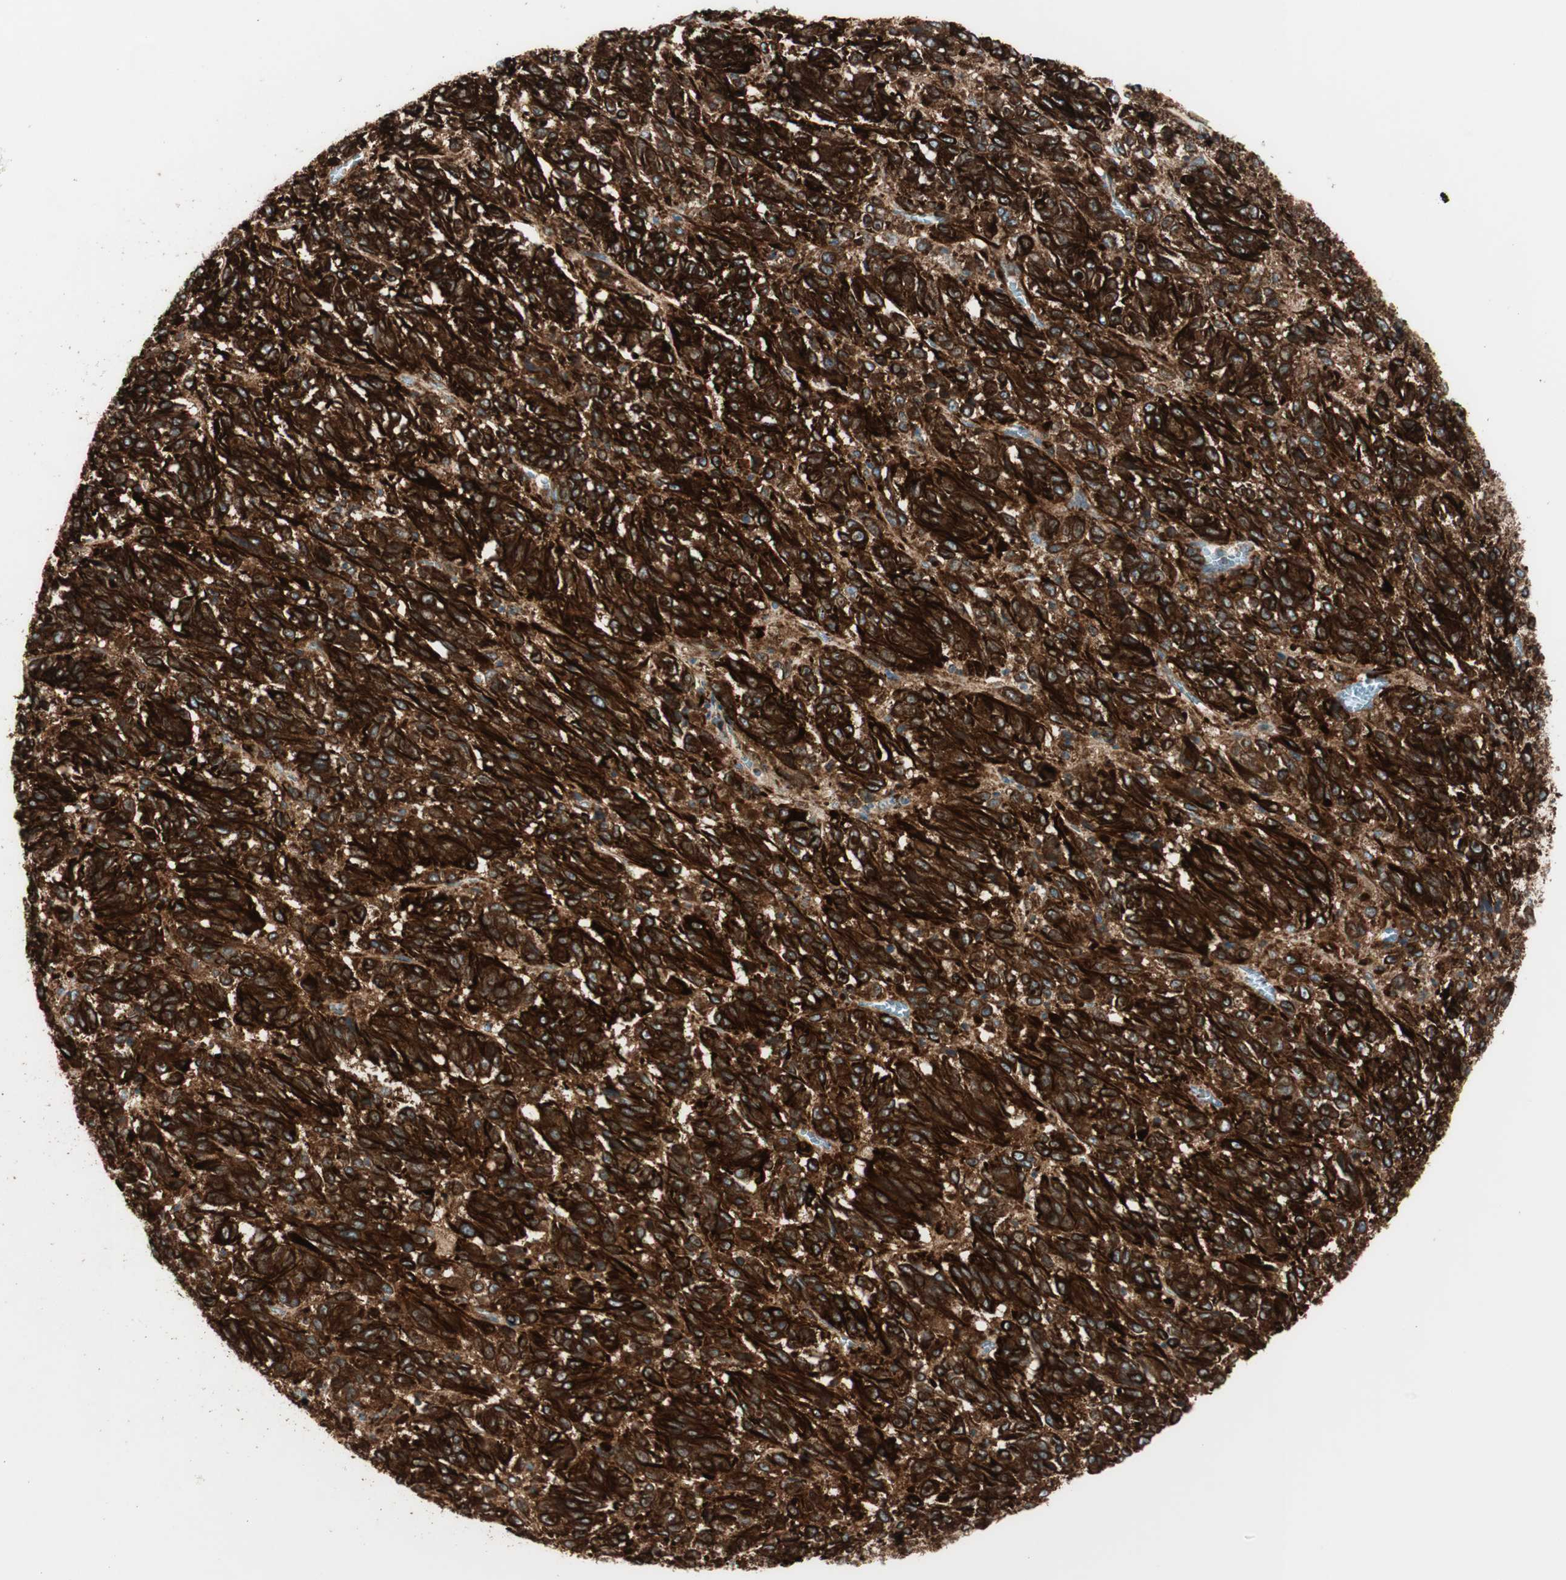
{"staining": {"intensity": "strong", "quantity": ">75%", "location": "cytoplasmic/membranous"}, "tissue": "melanoma", "cell_type": "Tumor cells", "image_type": "cancer", "snomed": [{"axis": "morphology", "description": "Malignant melanoma, Metastatic site"}, {"axis": "topography", "description": "Lung"}], "caption": "IHC photomicrograph of neoplastic tissue: human melanoma stained using IHC exhibits high levels of strong protein expression localized specifically in the cytoplasmic/membranous of tumor cells, appearing as a cytoplasmic/membranous brown color.", "gene": "ATP6V1G1", "patient": {"sex": "male", "age": 64}}